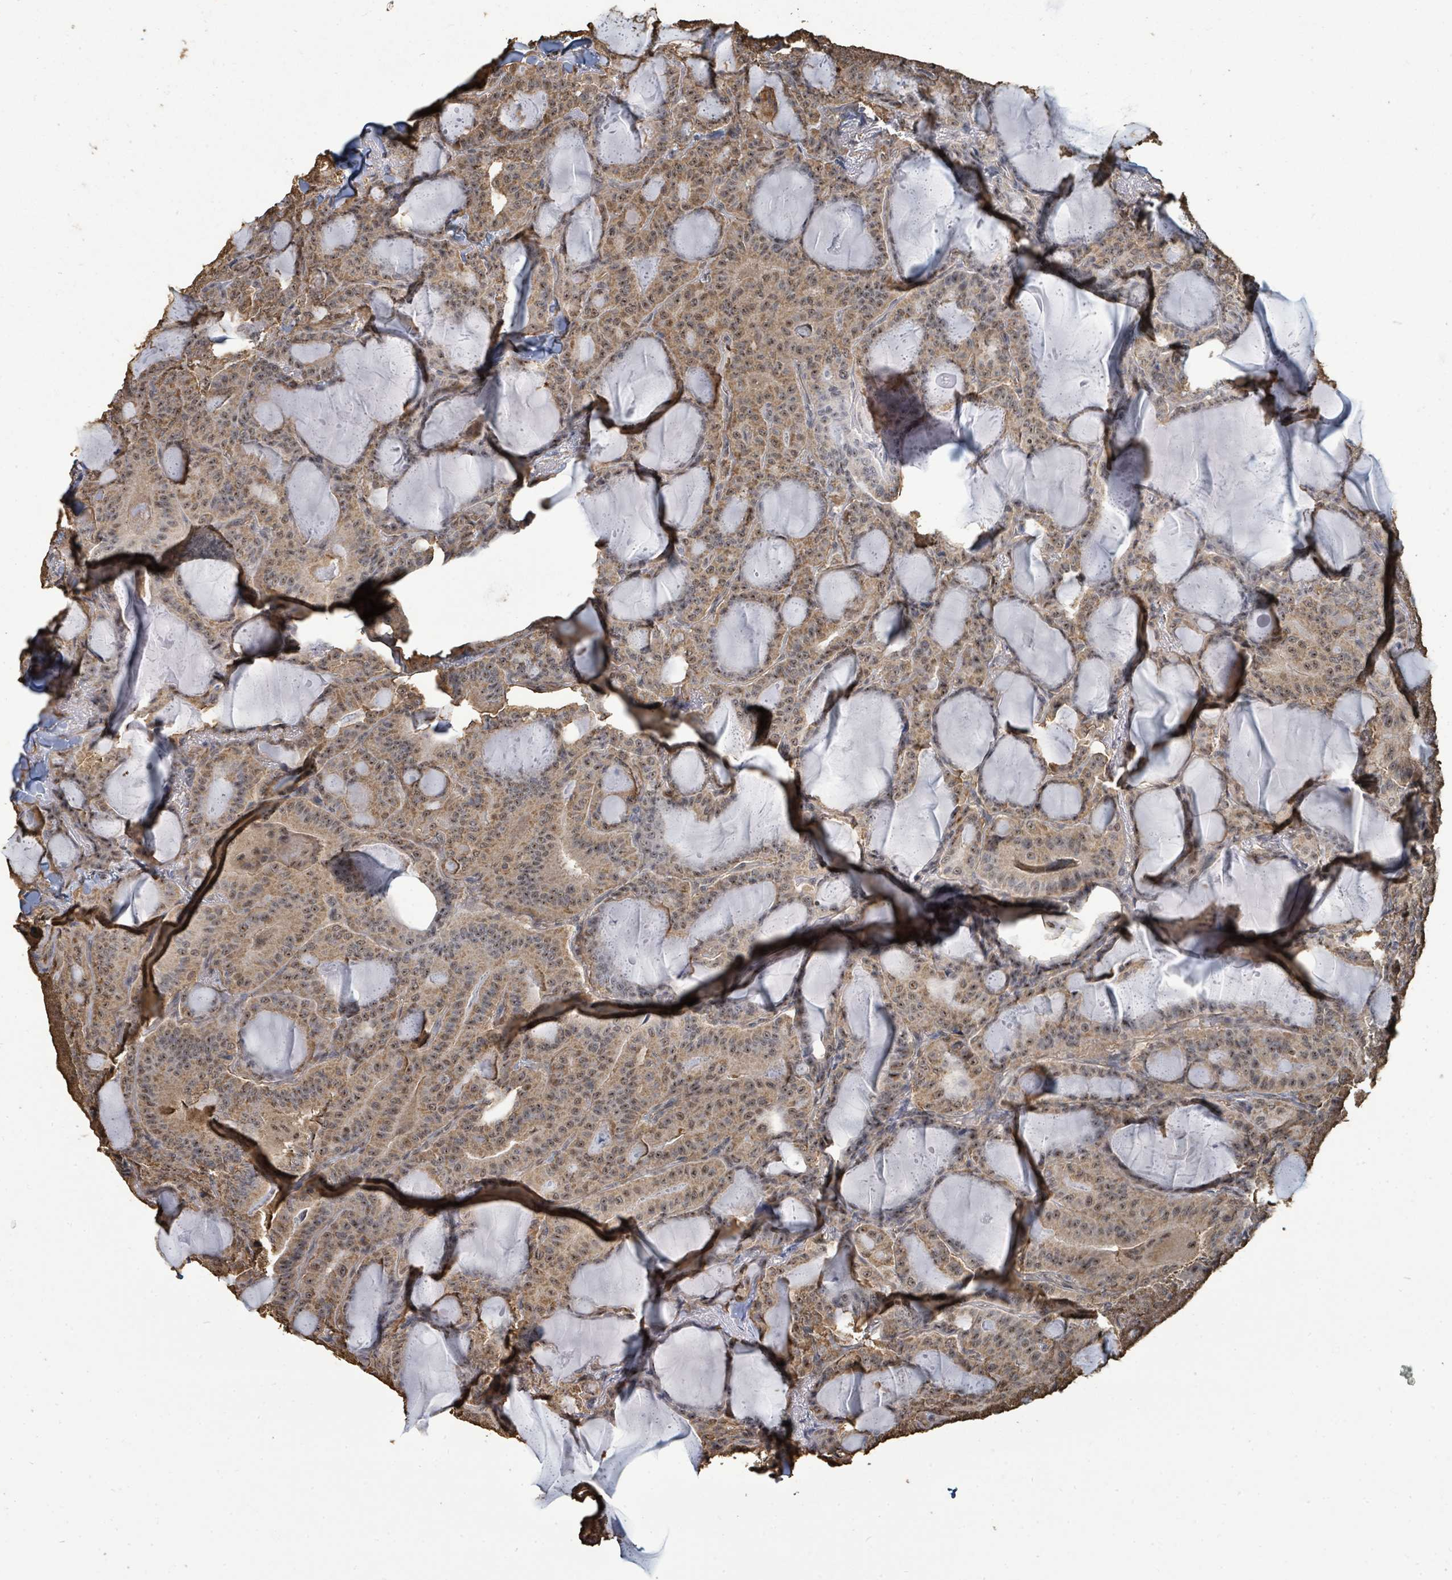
{"staining": {"intensity": "moderate", "quantity": ">75%", "location": "cytoplasmic/membranous,nuclear"}, "tissue": "thyroid cancer", "cell_type": "Tumor cells", "image_type": "cancer", "snomed": [{"axis": "morphology", "description": "Papillary adenocarcinoma, NOS"}, {"axis": "topography", "description": "Thyroid gland"}], "caption": "Thyroid papillary adenocarcinoma stained with immunohistochemistry shows moderate cytoplasmic/membranous and nuclear positivity in approximately >75% of tumor cells.", "gene": "C6orf52", "patient": {"sex": "female", "age": 68}}